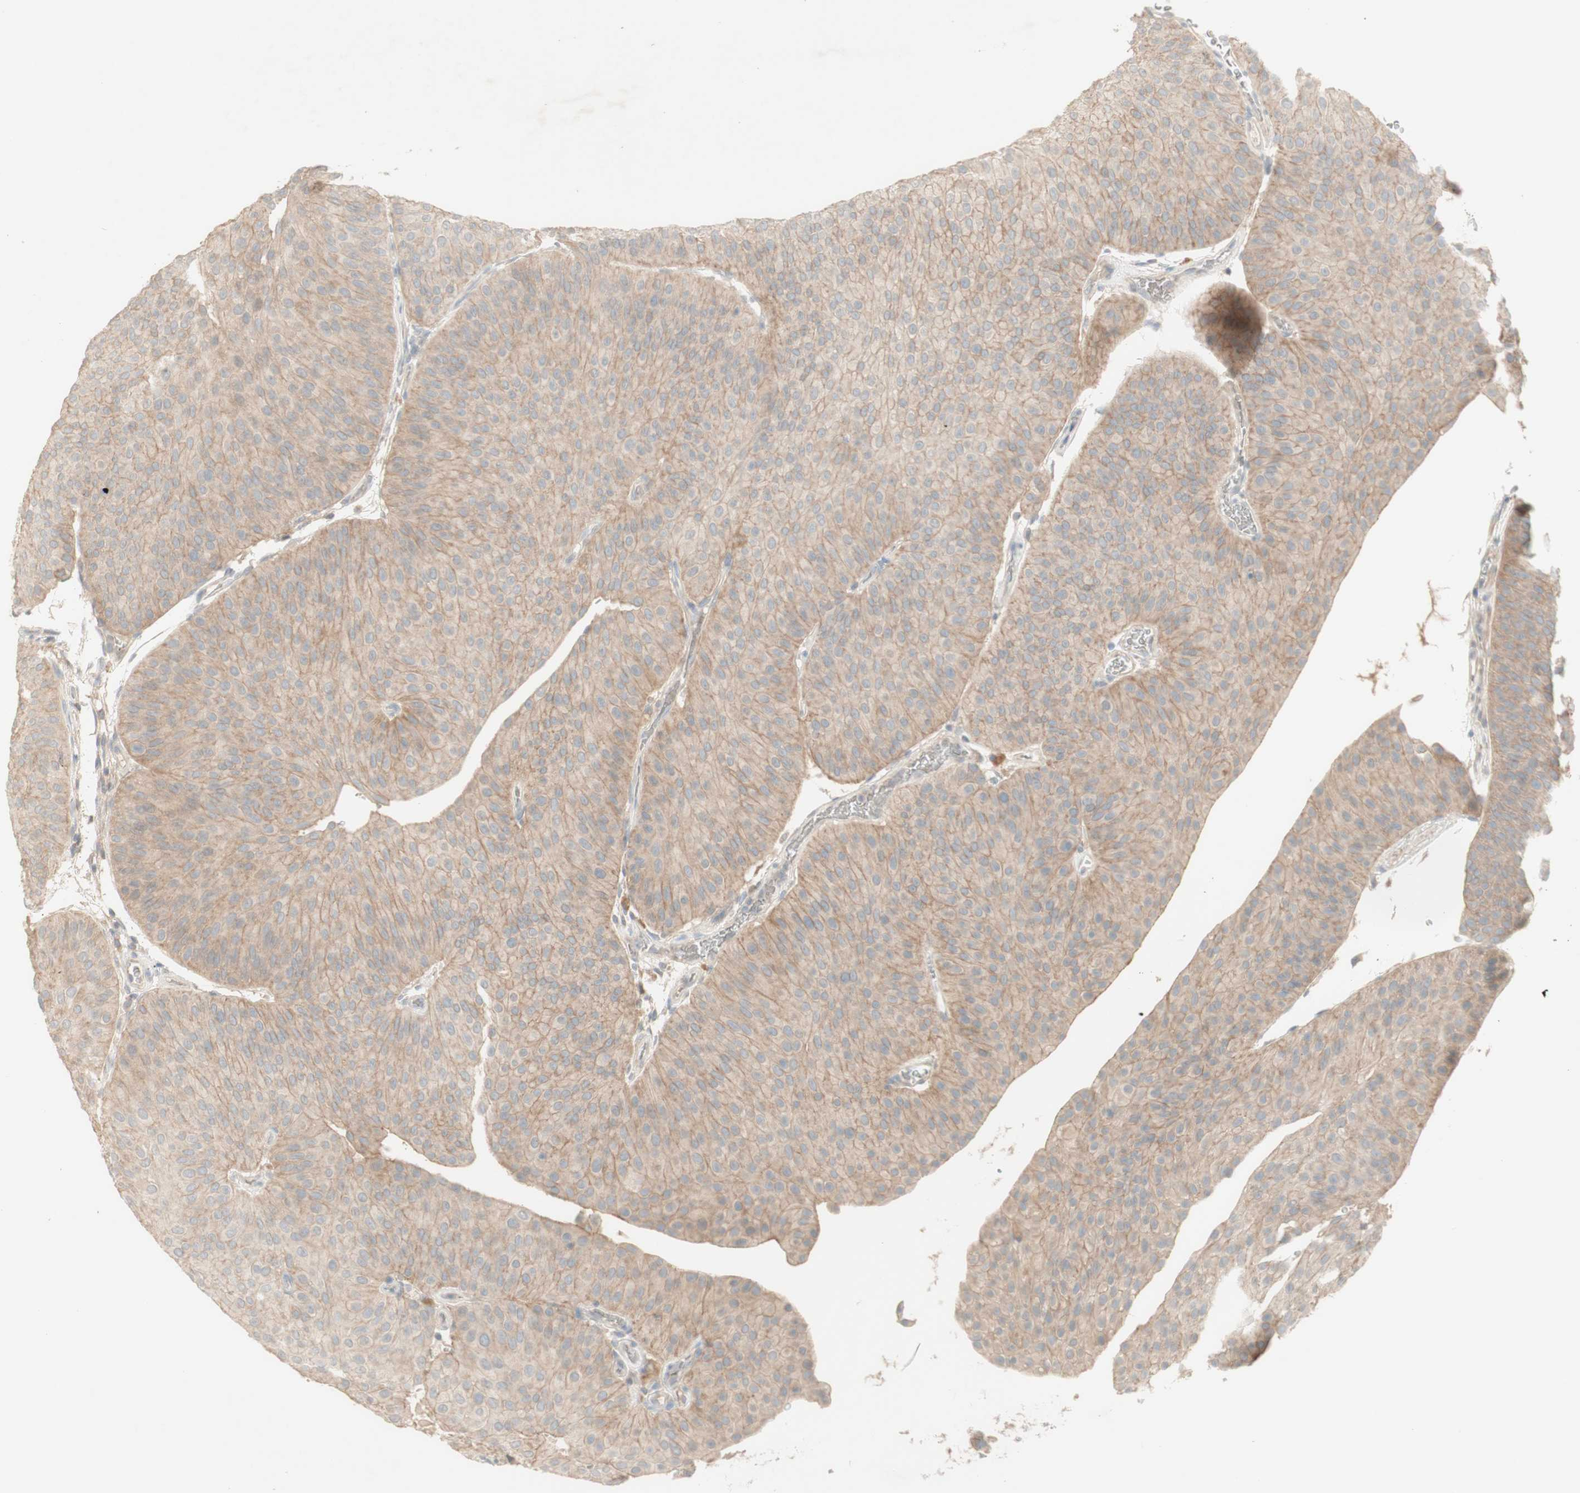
{"staining": {"intensity": "moderate", "quantity": ">75%", "location": "cytoplasmic/membranous"}, "tissue": "urothelial cancer", "cell_type": "Tumor cells", "image_type": "cancer", "snomed": [{"axis": "morphology", "description": "Urothelial carcinoma, Low grade"}, {"axis": "topography", "description": "Urinary bladder"}], "caption": "IHC staining of urothelial cancer, which exhibits medium levels of moderate cytoplasmic/membranous expression in about >75% of tumor cells indicating moderate cytoplasmic/membranous protein expression. The staining was performed using DAB (brown) for protein detection and nuclei were counterstained in hematoxylin (blue).", "gene": "PTGER4", "patient": {"sex": "female", "age": 60}}